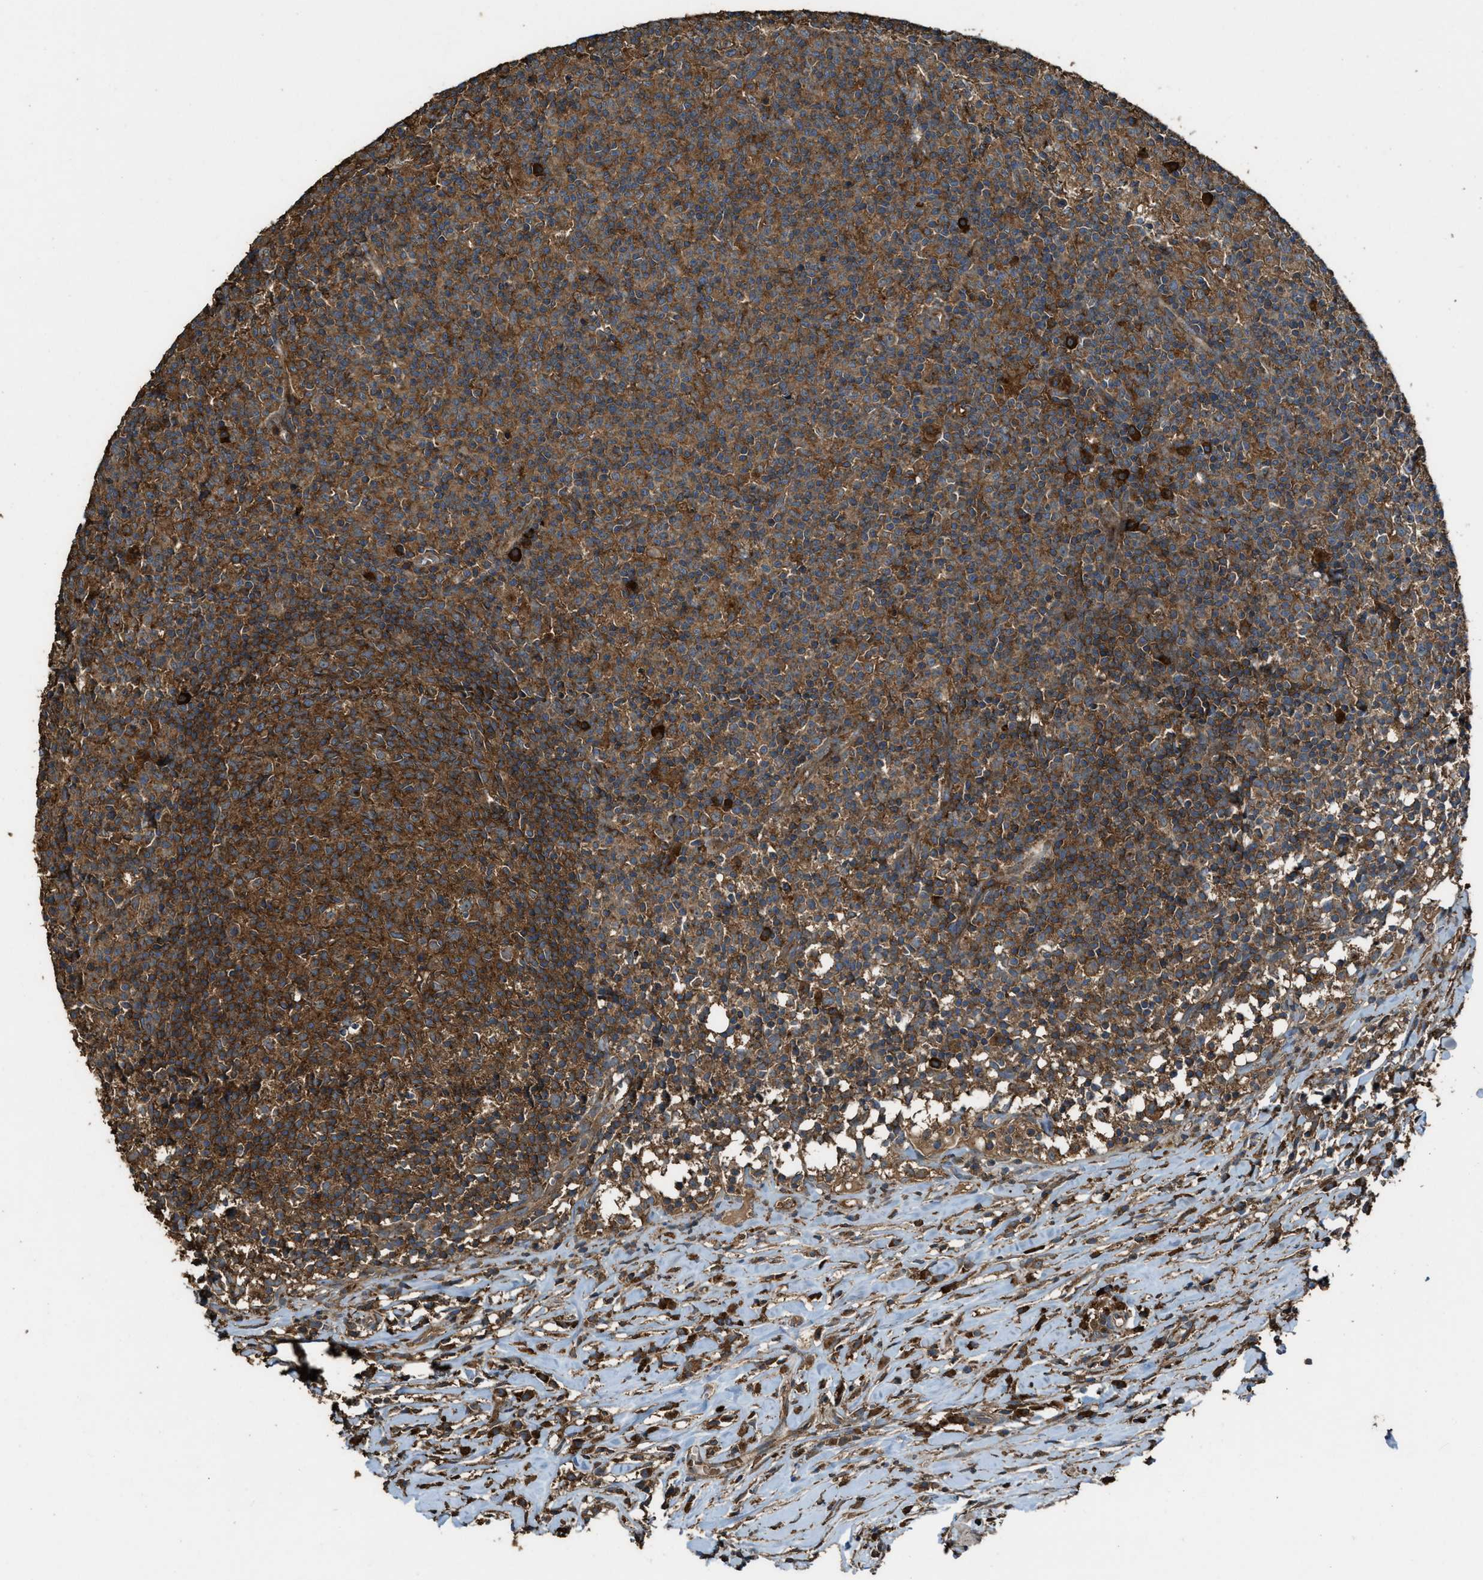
{"staining": {"intensity": "moderate", "quantity": ">75%", "location": "cytoplasmic/membranous"}, "tissue": "lymph node", "cell_type": "Germinal center cells", "image_type": "normal", "snomed": [{"axis": "morphology", "description": "Normal tissue, NOS"}, {"axis": "morphology", "description": "Inflammation, NOS"}, {"axis": "topography", "description": "Lymph node"}], "caption": "The histopathology image displays staining of benign lymph node, revealing moderate cytoplasmic/membranous protein staining (brown color) within germinal center cells.", "gene": "MAP3K8", "patient": {"sex": "male", "age": 55}}